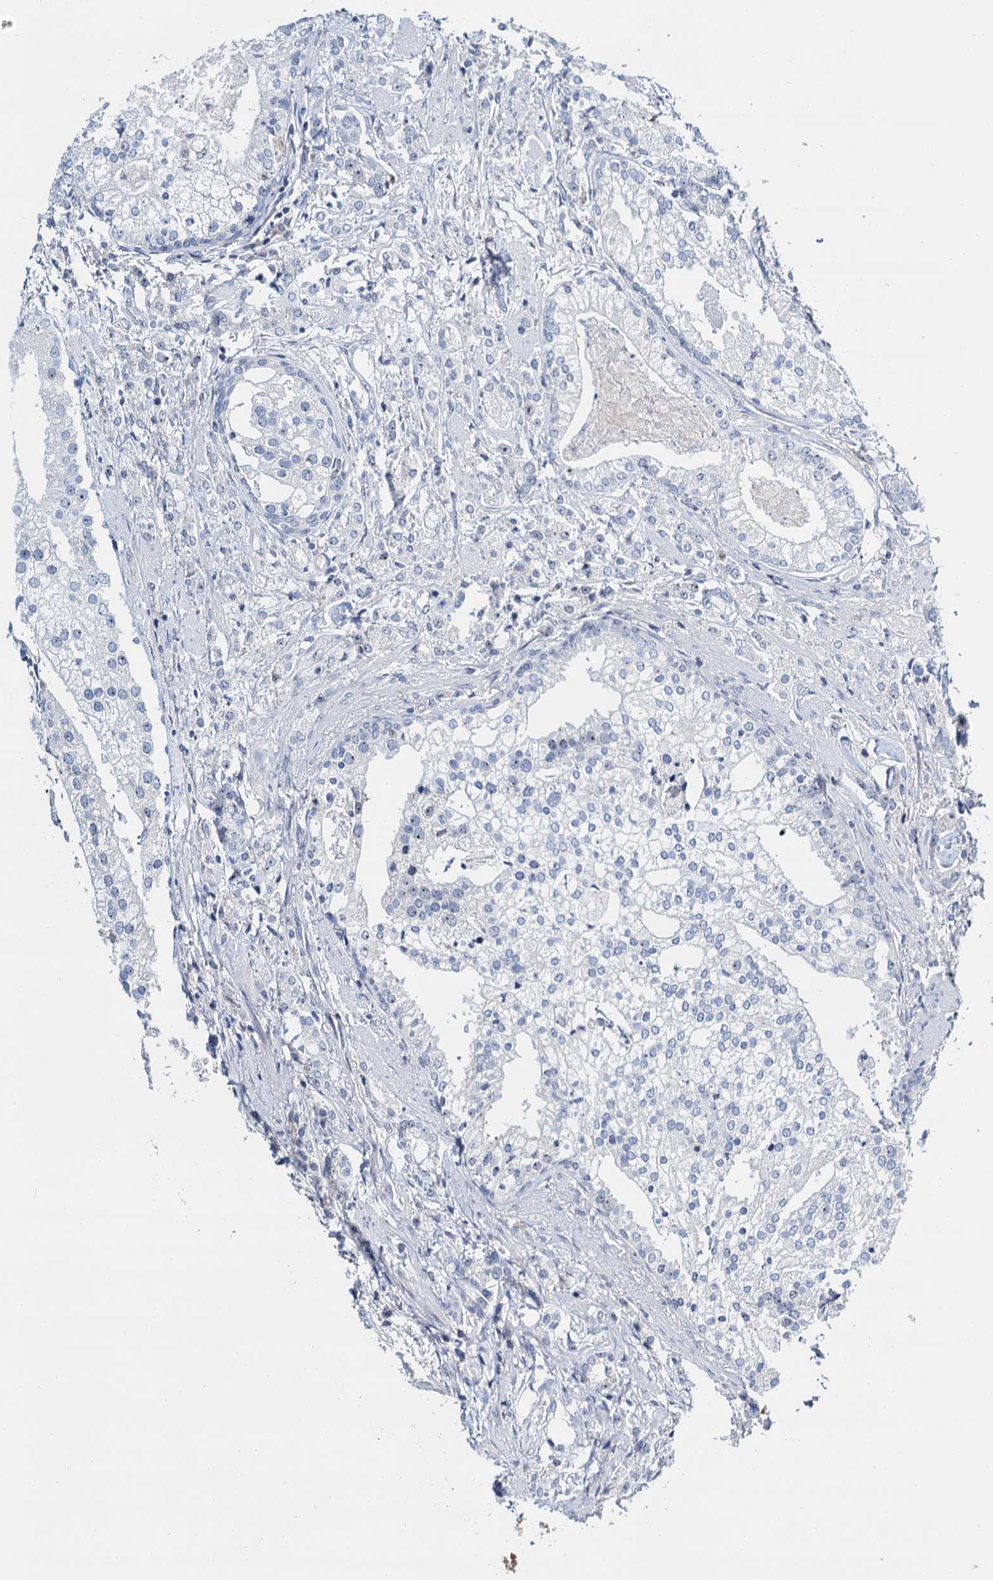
{"staining": {"intensity": "weak", "quantity": "<25%", "location": "nuclear"}, "tissue": "prostate cancer", "cell_type": "Tumor cells", "image_type": "cancer", "snomed": [{"axis": "morphology", "description": "Adenocarcinoma, High grade"}, {"axis": "topography", "description": "Prostate"}], "caption": "This photomicrograph is of prostate cancer stained with immunohistochemistry to label a protein in brown with the nuclei are counter-stained blue. There is no staining in tumor cells.", "gene": "NOP2", "patient": {"sex": "male", "age": 69}}